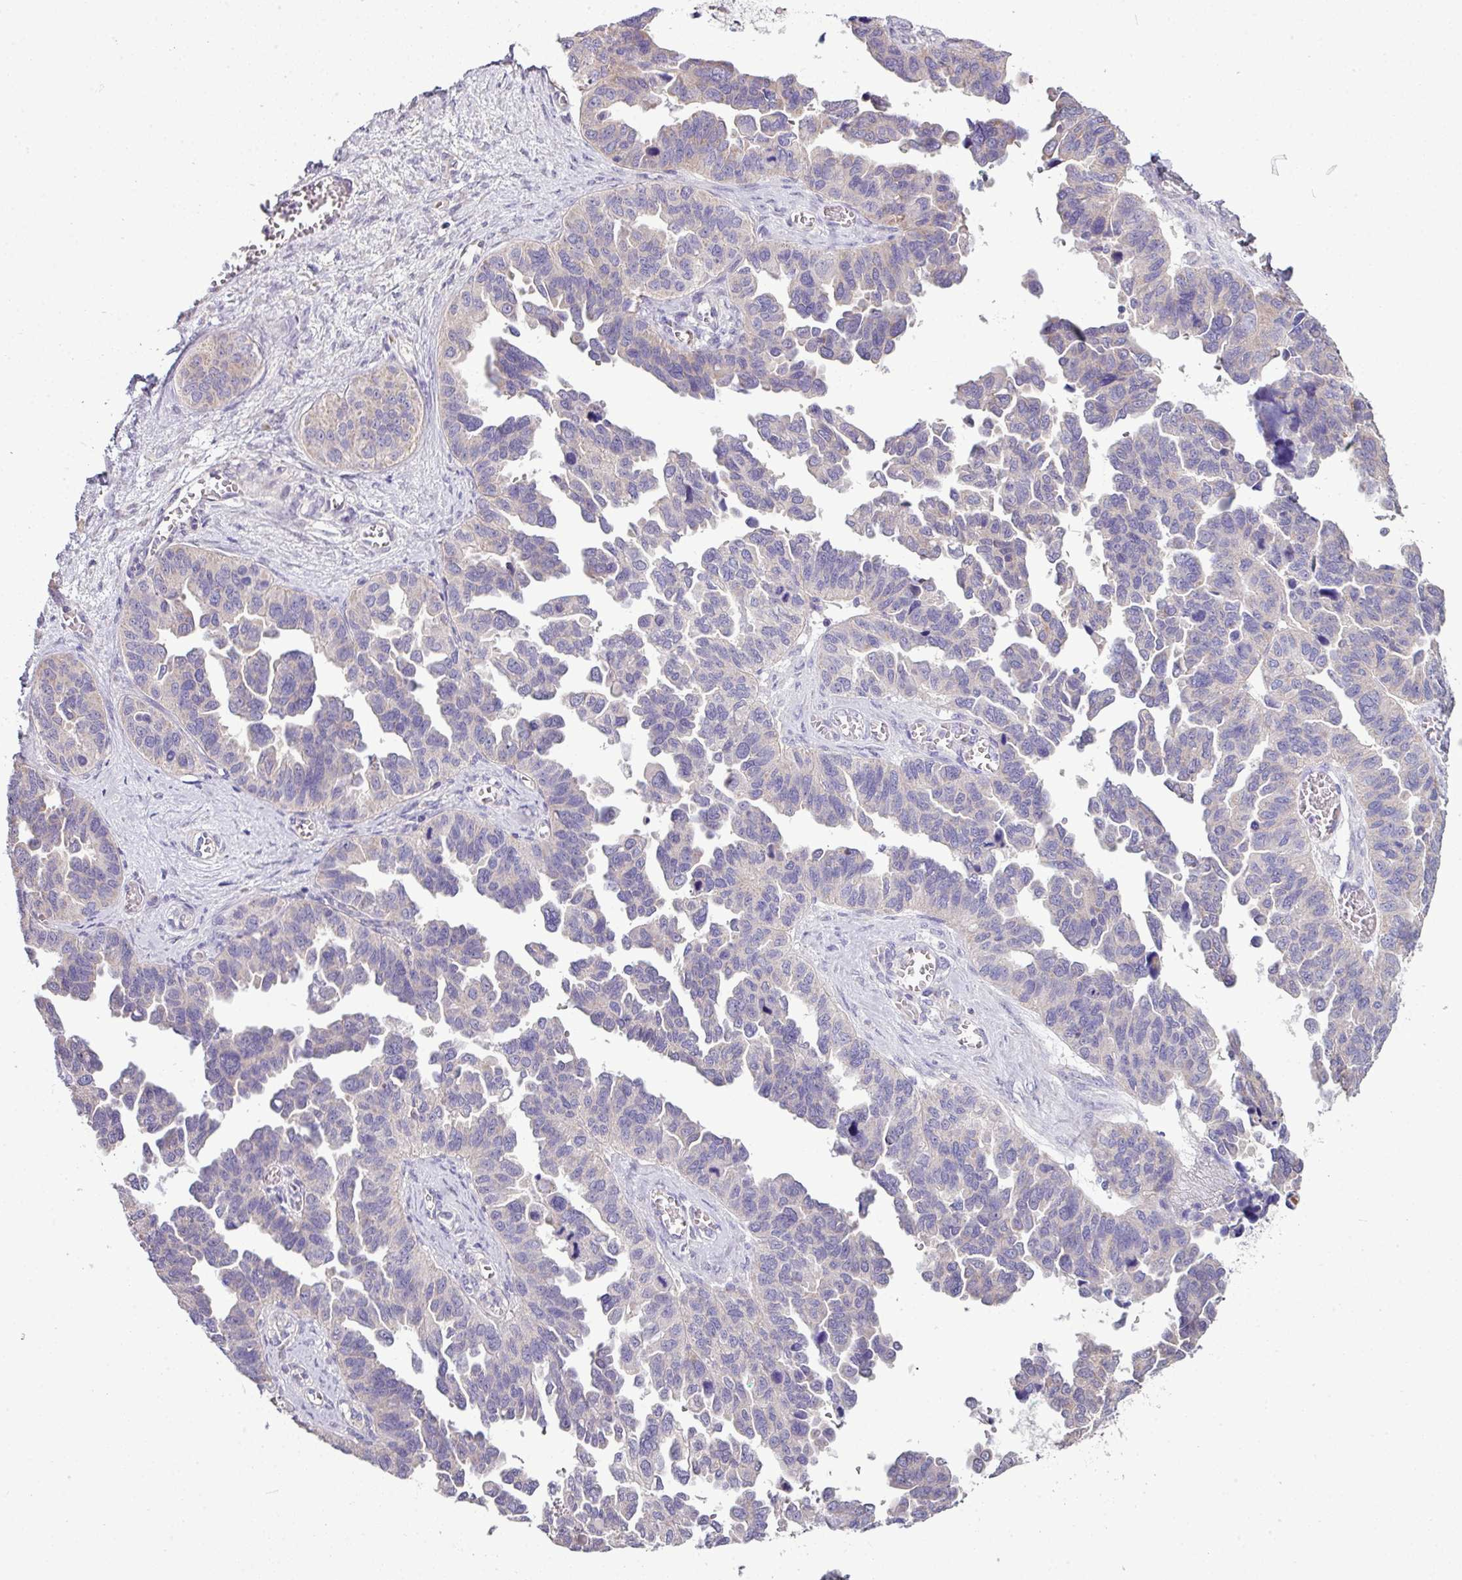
{"staining": {"intensity": "negative", "quantity": "none", "location": "none"}, "tissue": "ovarian cancer", "cell_type": "Tumor cells", "image_type": "cancer", "snomed": [{"axis": "morphology", "description": "Cystadenocarcinoma, serous, NOS"}, {"axis": "topography", "description": "Ovary"}], "caption": "Immunohistochemistry (IHC) of ovarian cancer exhibits no staining in tumor cells. (Brightfield microscopy of DAB IHC at high magnification).", "gene": "AGAP5", "patient": {"sex": "female", "age": 64}}